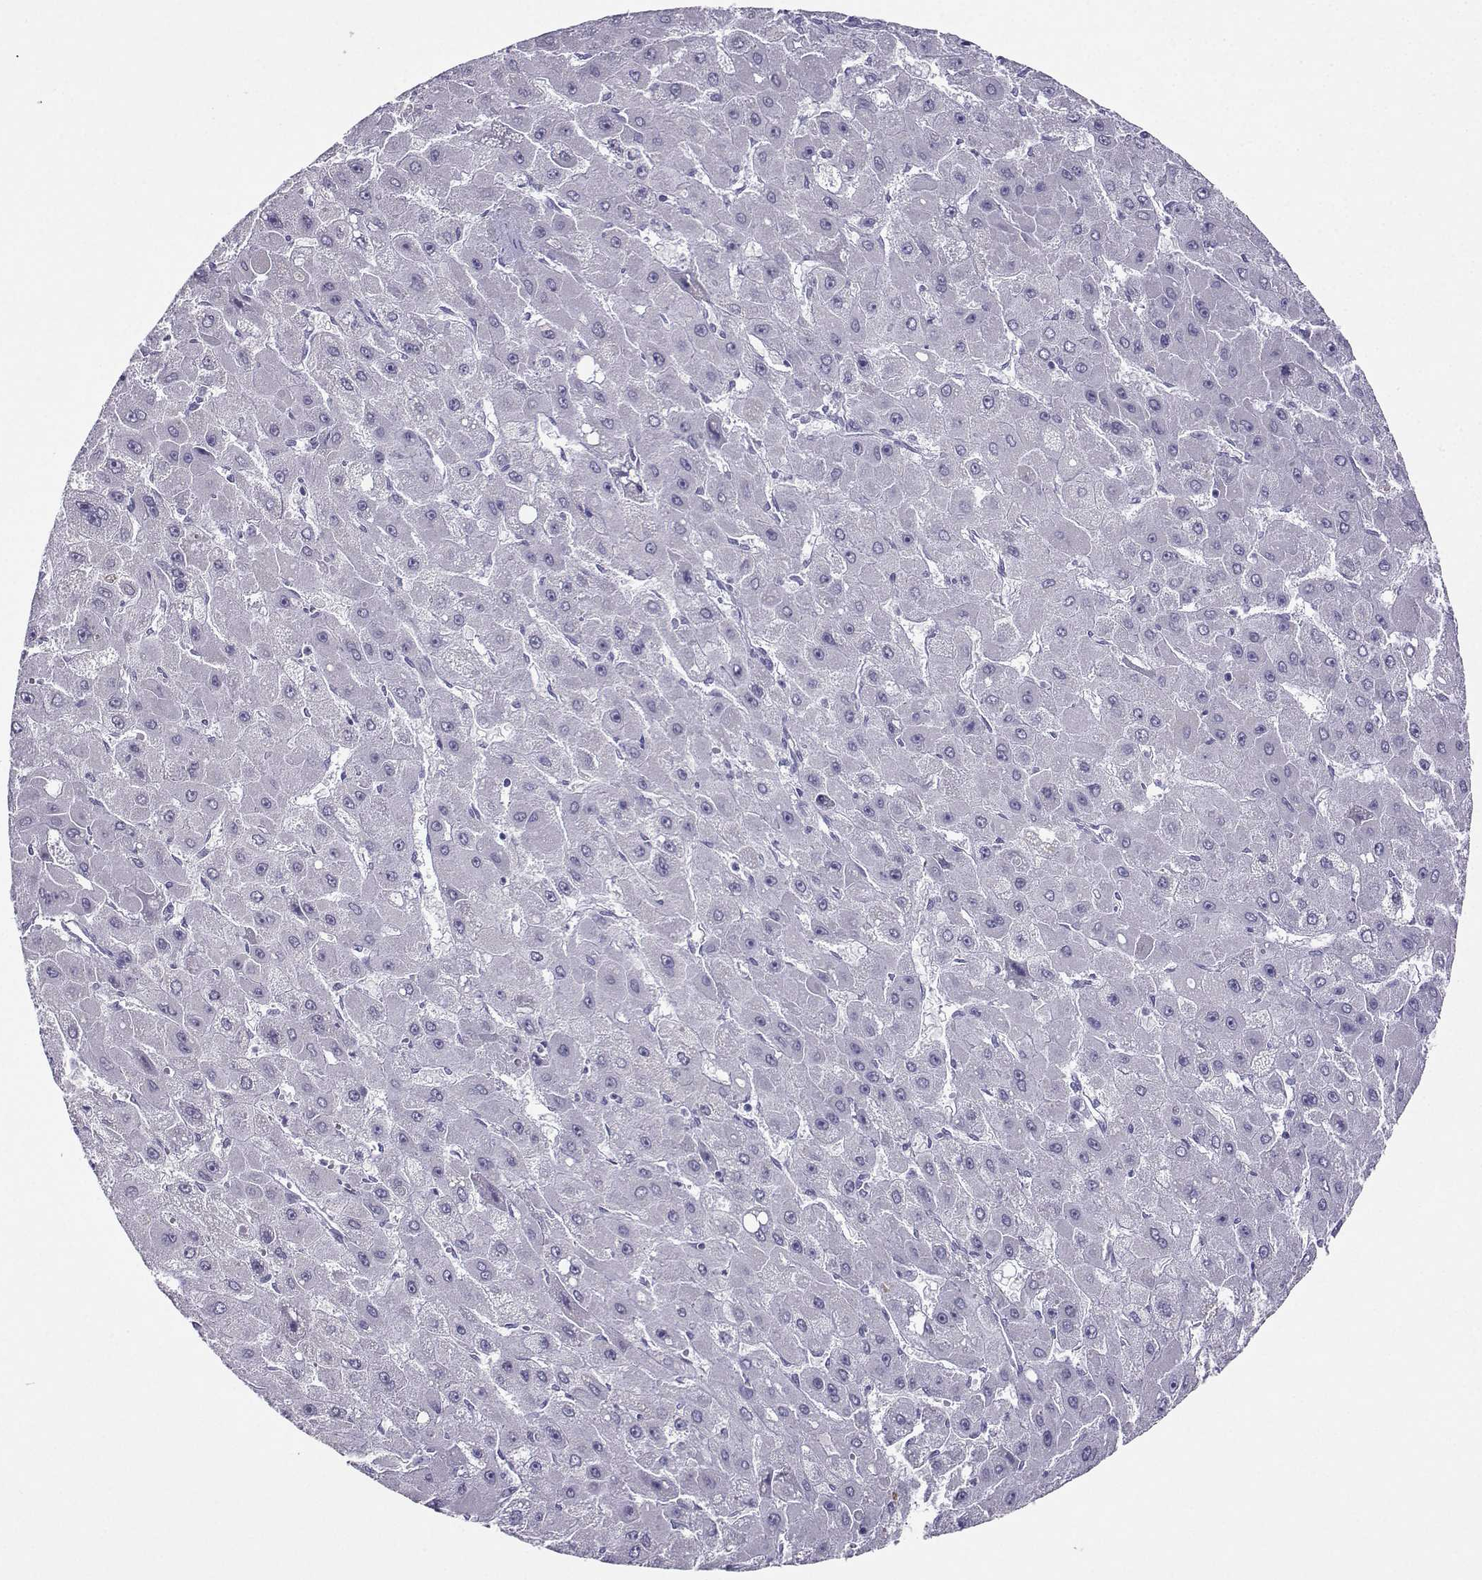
{"staining": {"intensity": "negative", "quantity": "none", "location": "none"}, "tissue": "liver cancer", "cell_type": "Tumor cells", "image_type": "cancer", "snomed": [{"axis": "morphology", "description": "Carcinoma, Hepatocellular, NOS"}, {"axis": "topography", "description": "Liver"}], "caption": "Tumor cells show no significant protein positivity in hepatocellular carcinoma (liver).", "gene": "FBXO24", "patient": {"sex": "female", "age": 25}}